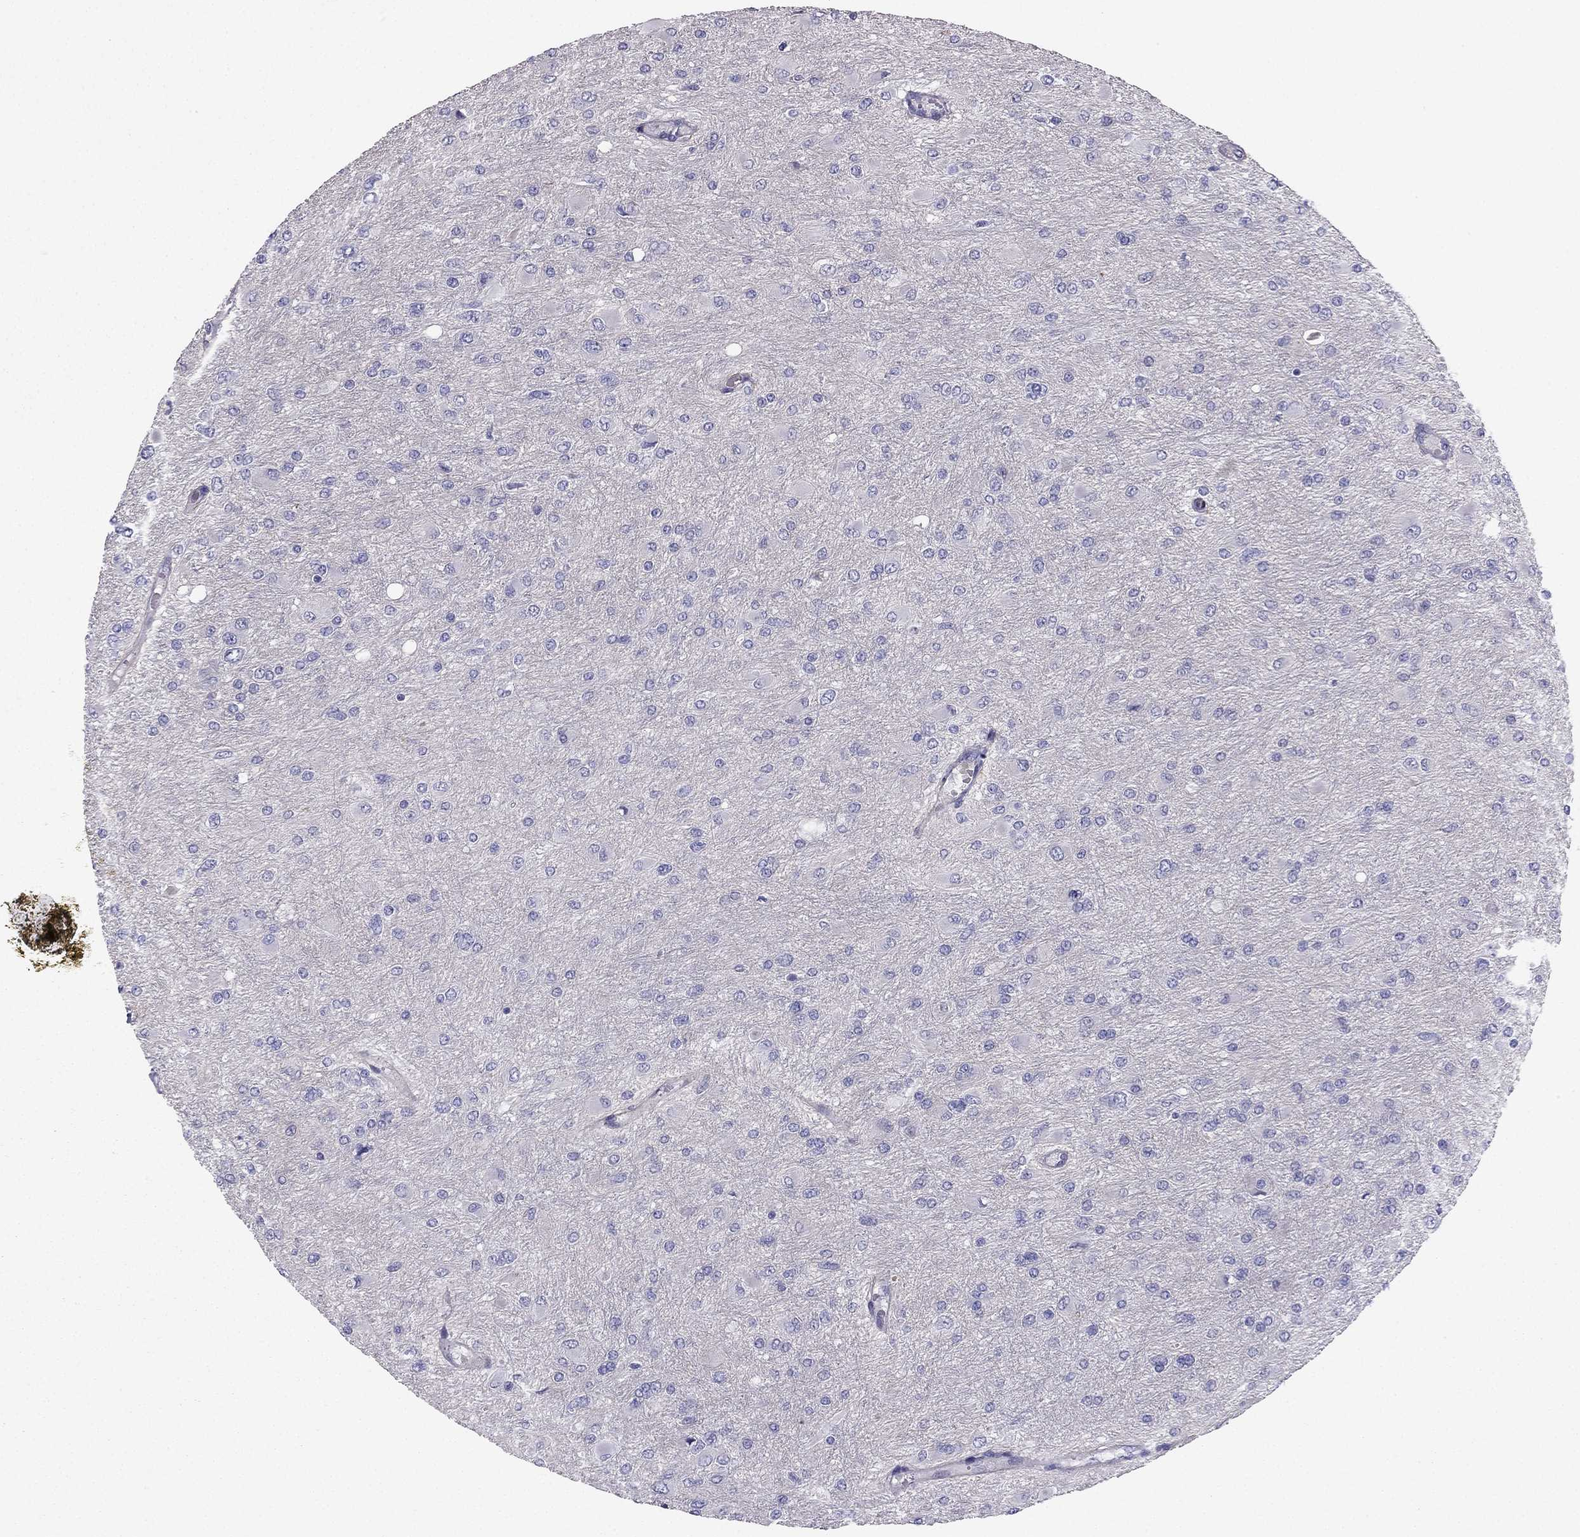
{"staining": {"intensity": "negative", "quantity": "none", "location": "none"}, "tissue": "glioma", "cell_type": "Tumor cells", "image_type": "cancer", "snomed": [{"axis": "morphology", "description": "Glioma, malignant, High grade"}, {"axis": "topography", "description": "Cerebral cortex"}], "caption": "The IHC image has no significant positivity in tumor cells of malignant high-grade glioma tissue.", "gene": "ENOX1", "patient": {"sex": "female", "age": 36}}